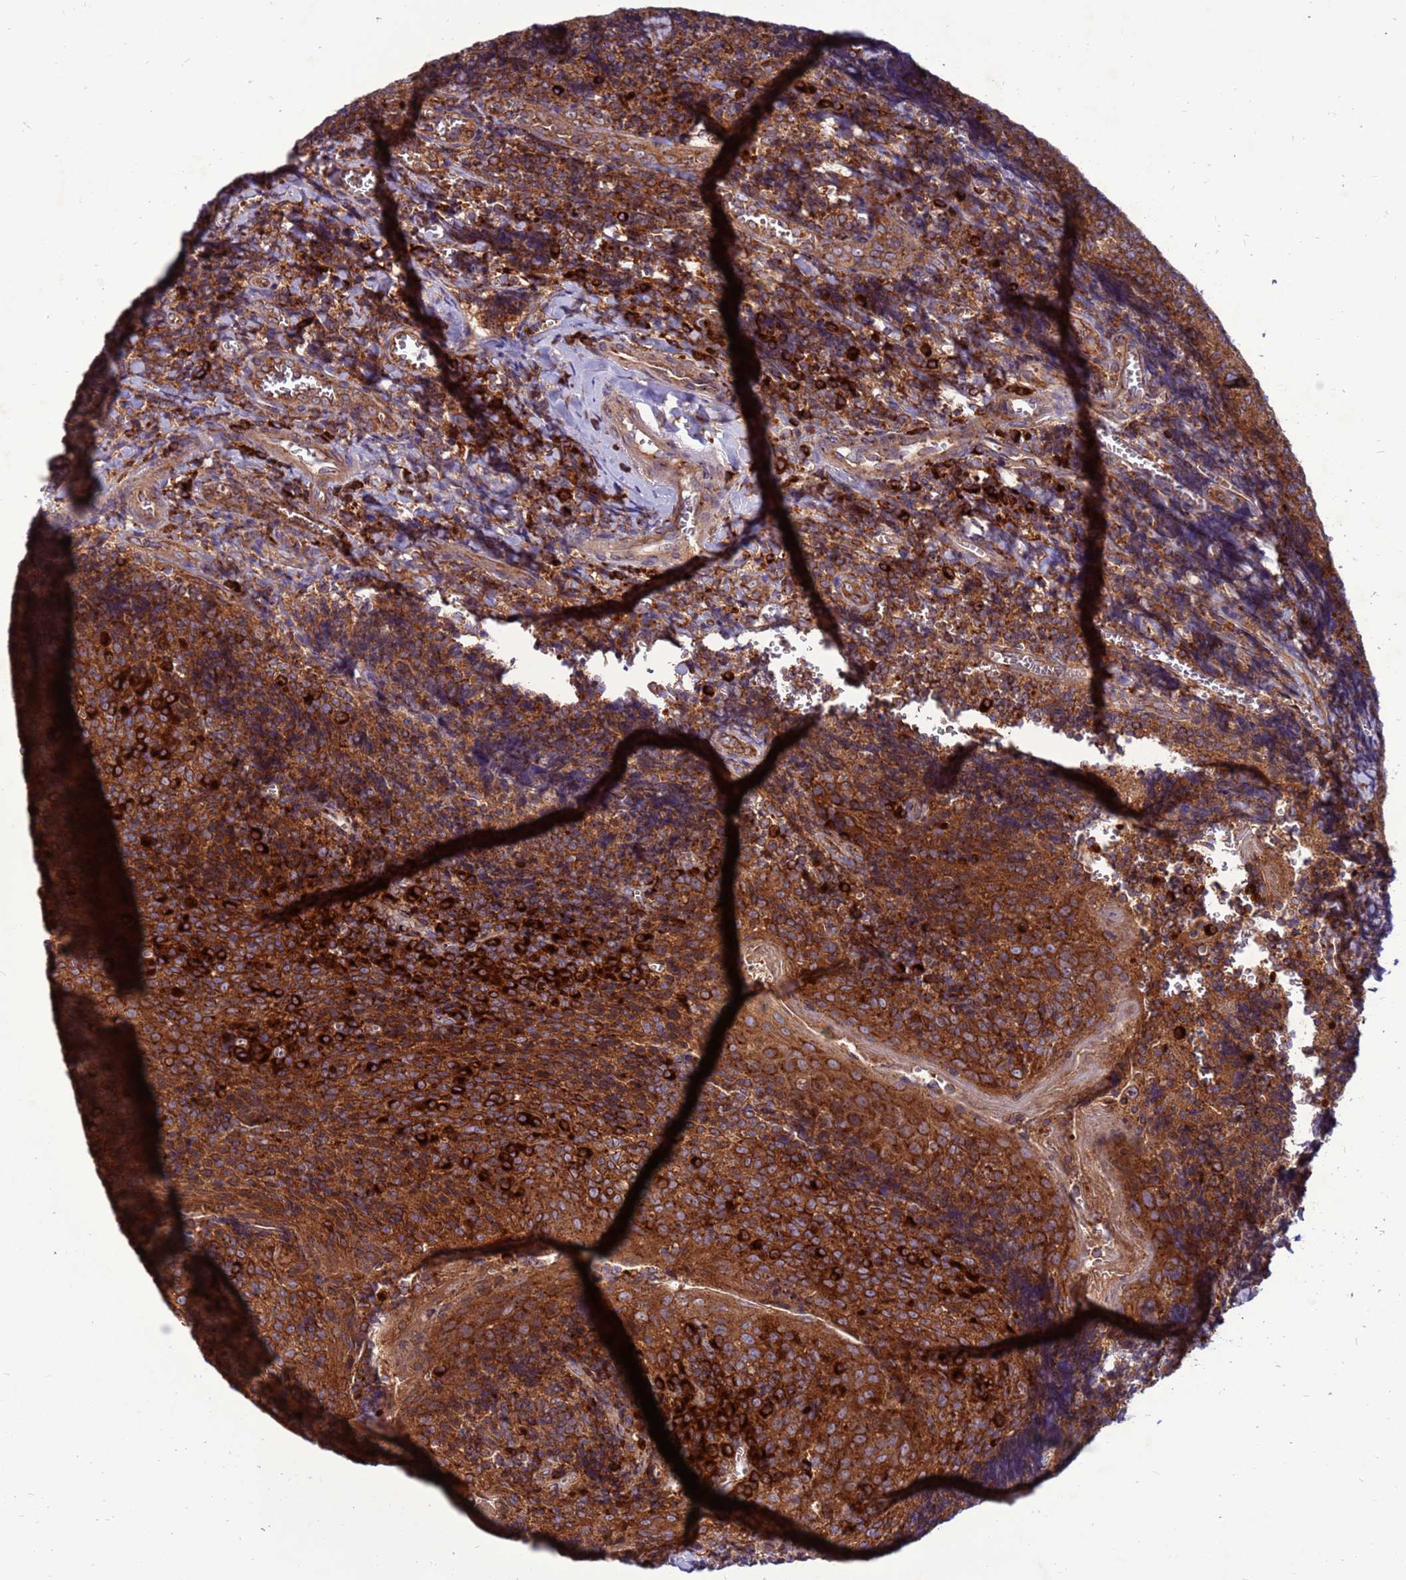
{"staining": {"intensity": "moderate", "quantity": ">75%", "location": "cytoplasmic/membranous"}, "tissue": "tonsil", "cell_type": "Germinal center cells", "image_type": "normal", "snomed": [{"axis": "morphology", "description": "Normal tissue, NOS"}, {"axis": "topography", "description": "Tonsil"}], "caption": "Brown immunohistochemical staining in unremarkable human tonsil shows moderate cytoplasmic/membranous expression in about >75% of germinal center cells.", "gene": "ZC3HAV1", "patient": {"sex": "male", "age": 27}}